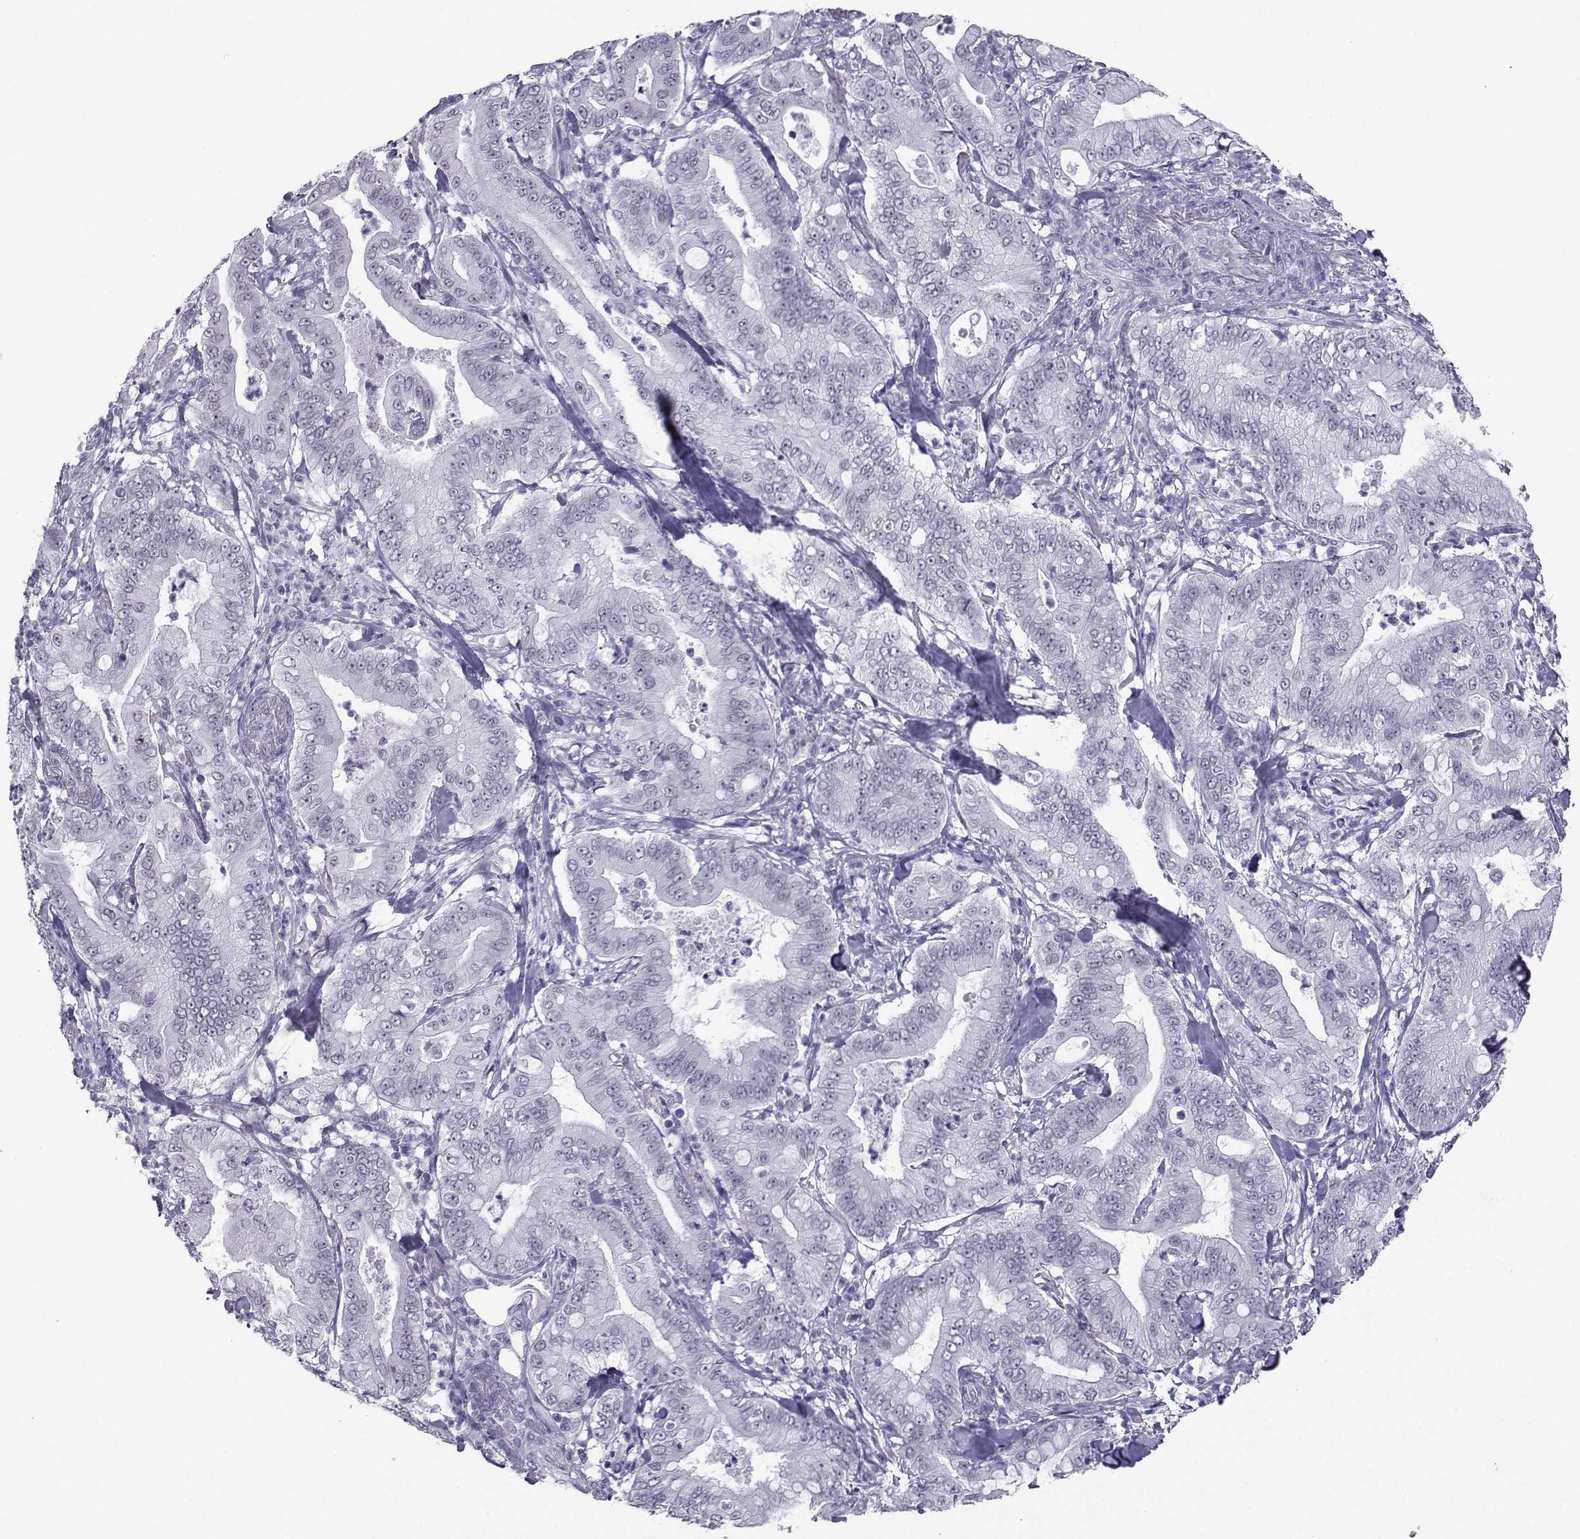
{"staining": {"intensity": "negative", "quantity": "none", "location": "none"}, "tissue": "pancreatic cancer", "cell_type": "Tumor cells", "image_type": "cancer", "snomed": [{"axis": "morphology", "description": "Adenocarcinoma, NOS"}, {"axis": "topography", "description": "Pancreas"}], "caption": "IHC micrograph of human adenocarcinoma (pancreatic) stained for a protein (brown), which demonstrates no staining in tumor cells.", "gene": "LORICRIN", "patient": {"sex": "male", "age": 71}}